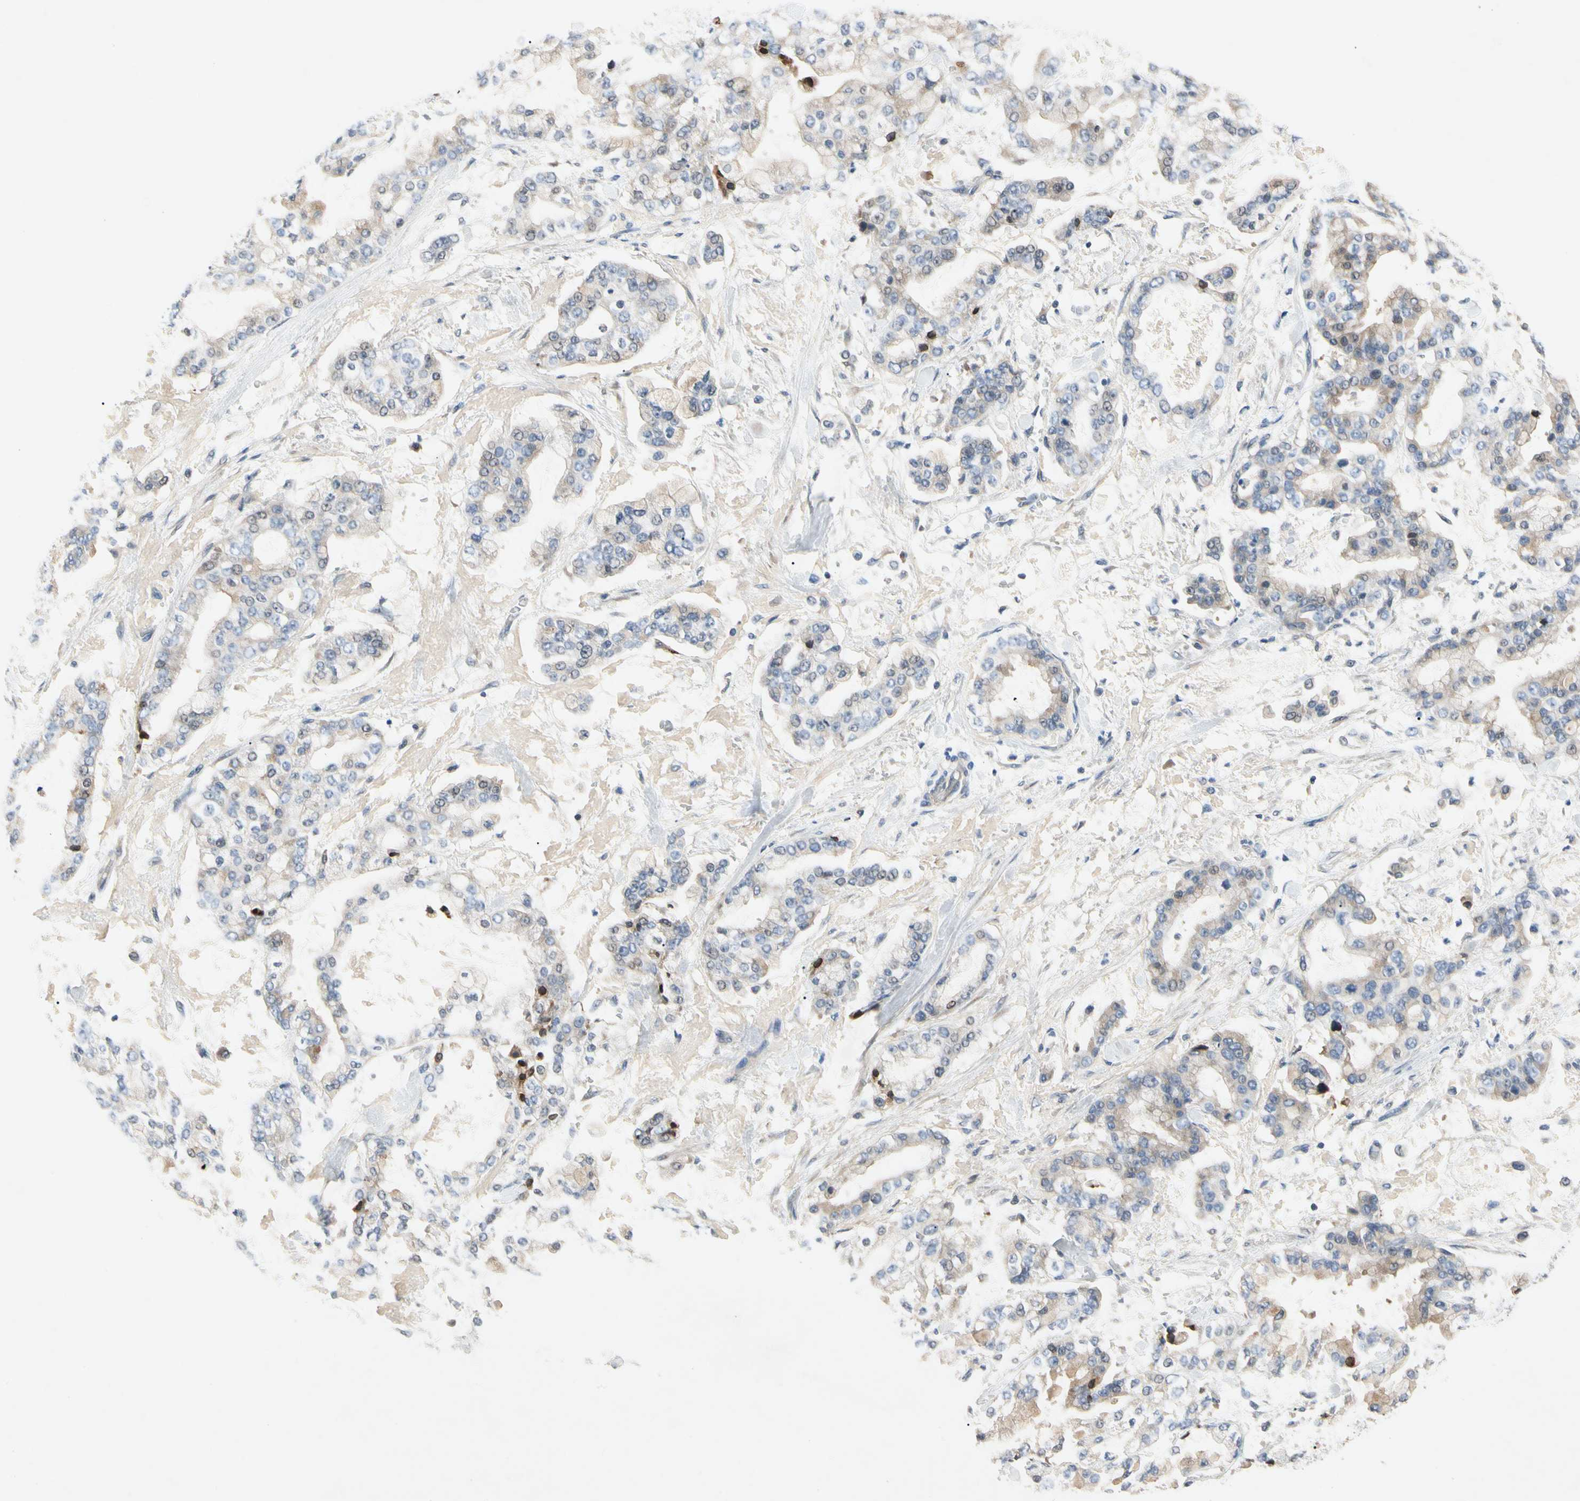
{"staining": {"intensity": "weak", "quantity": "25%-75%", "location": "cytoplasmic/membranous"}, "tissue": "stomach cancer", "cell_type": "Tumor cells", "image_type": "cancer", "snomed": [{"axis": "morphology", "description": "Normal tissue, NOS"}, {"axis": "morphology", "description": "Adenocarcinoma, NOS"}, {"axis": "topography", "description": "Stomach, upper"}, {"axis": "topography", "description": "Stomach"}], "caption": "Human stomach cancer (adenocarcinoma) stained with a brown dye displays weak cytoplasmic/membranous positive staining in approximately 25%-75% of tumor cells.", "gene": "GAS6", "patient": {"sex": "male", "age": 76}}